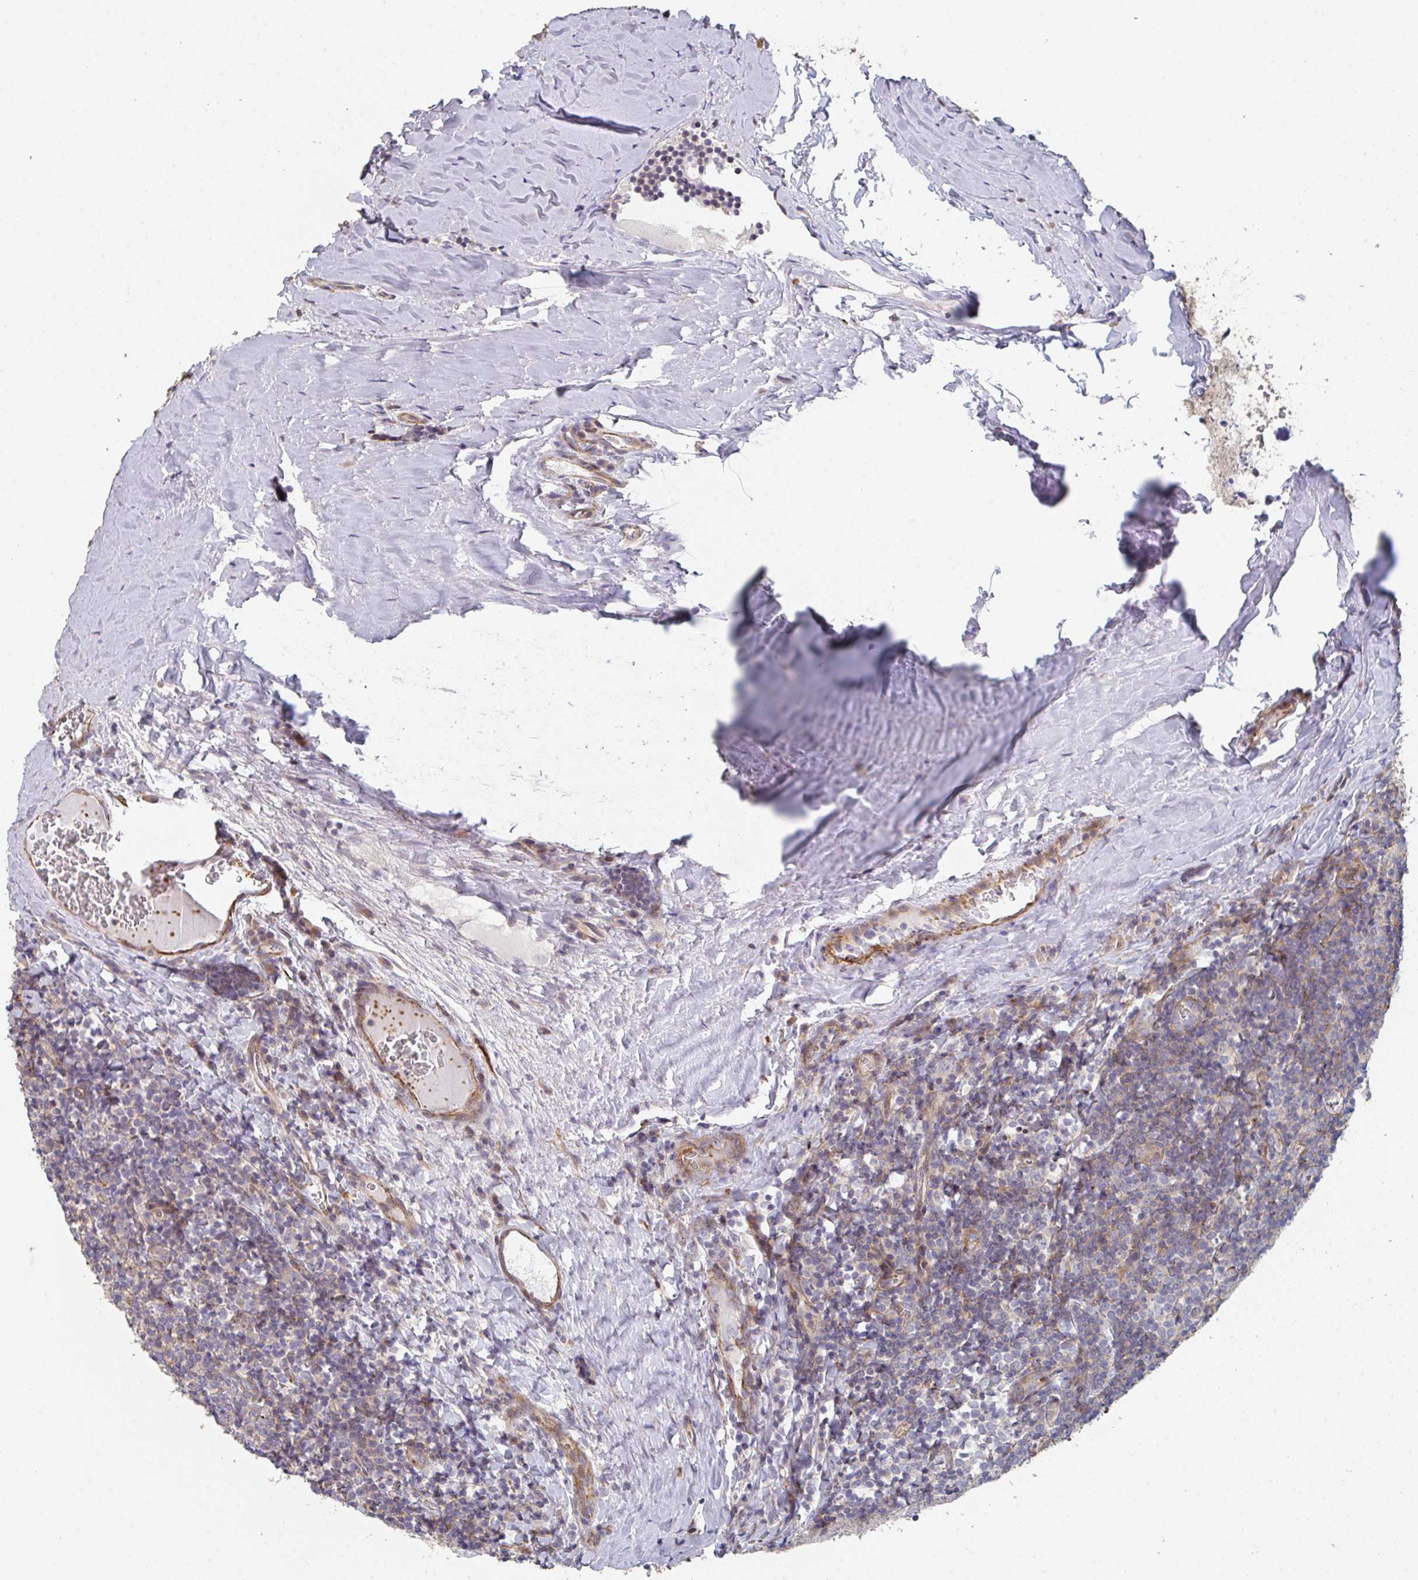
{"staining": {"intensity": "weak", "quantity": "25%-75%", "location": "cytoplasmic/membranous"}, "tissue": "tonsil", "cell_type": "Germinal center cells", "image_type": "normal", "snomed": [{"axis": "morphology", "description": "Normal tissue, NOS"}, {"axis": "morphology", "description": "Inflammation, NOS"}, {"axis": "topography", "description": "Tonsil"}], "caption": "The immunohistochemical stain highlights weak cytoplasmic/membranous staining in germinal center cells of benign tonsil.", "gene": "FZD2", "patient": {"sex": "female", "age": 31}}